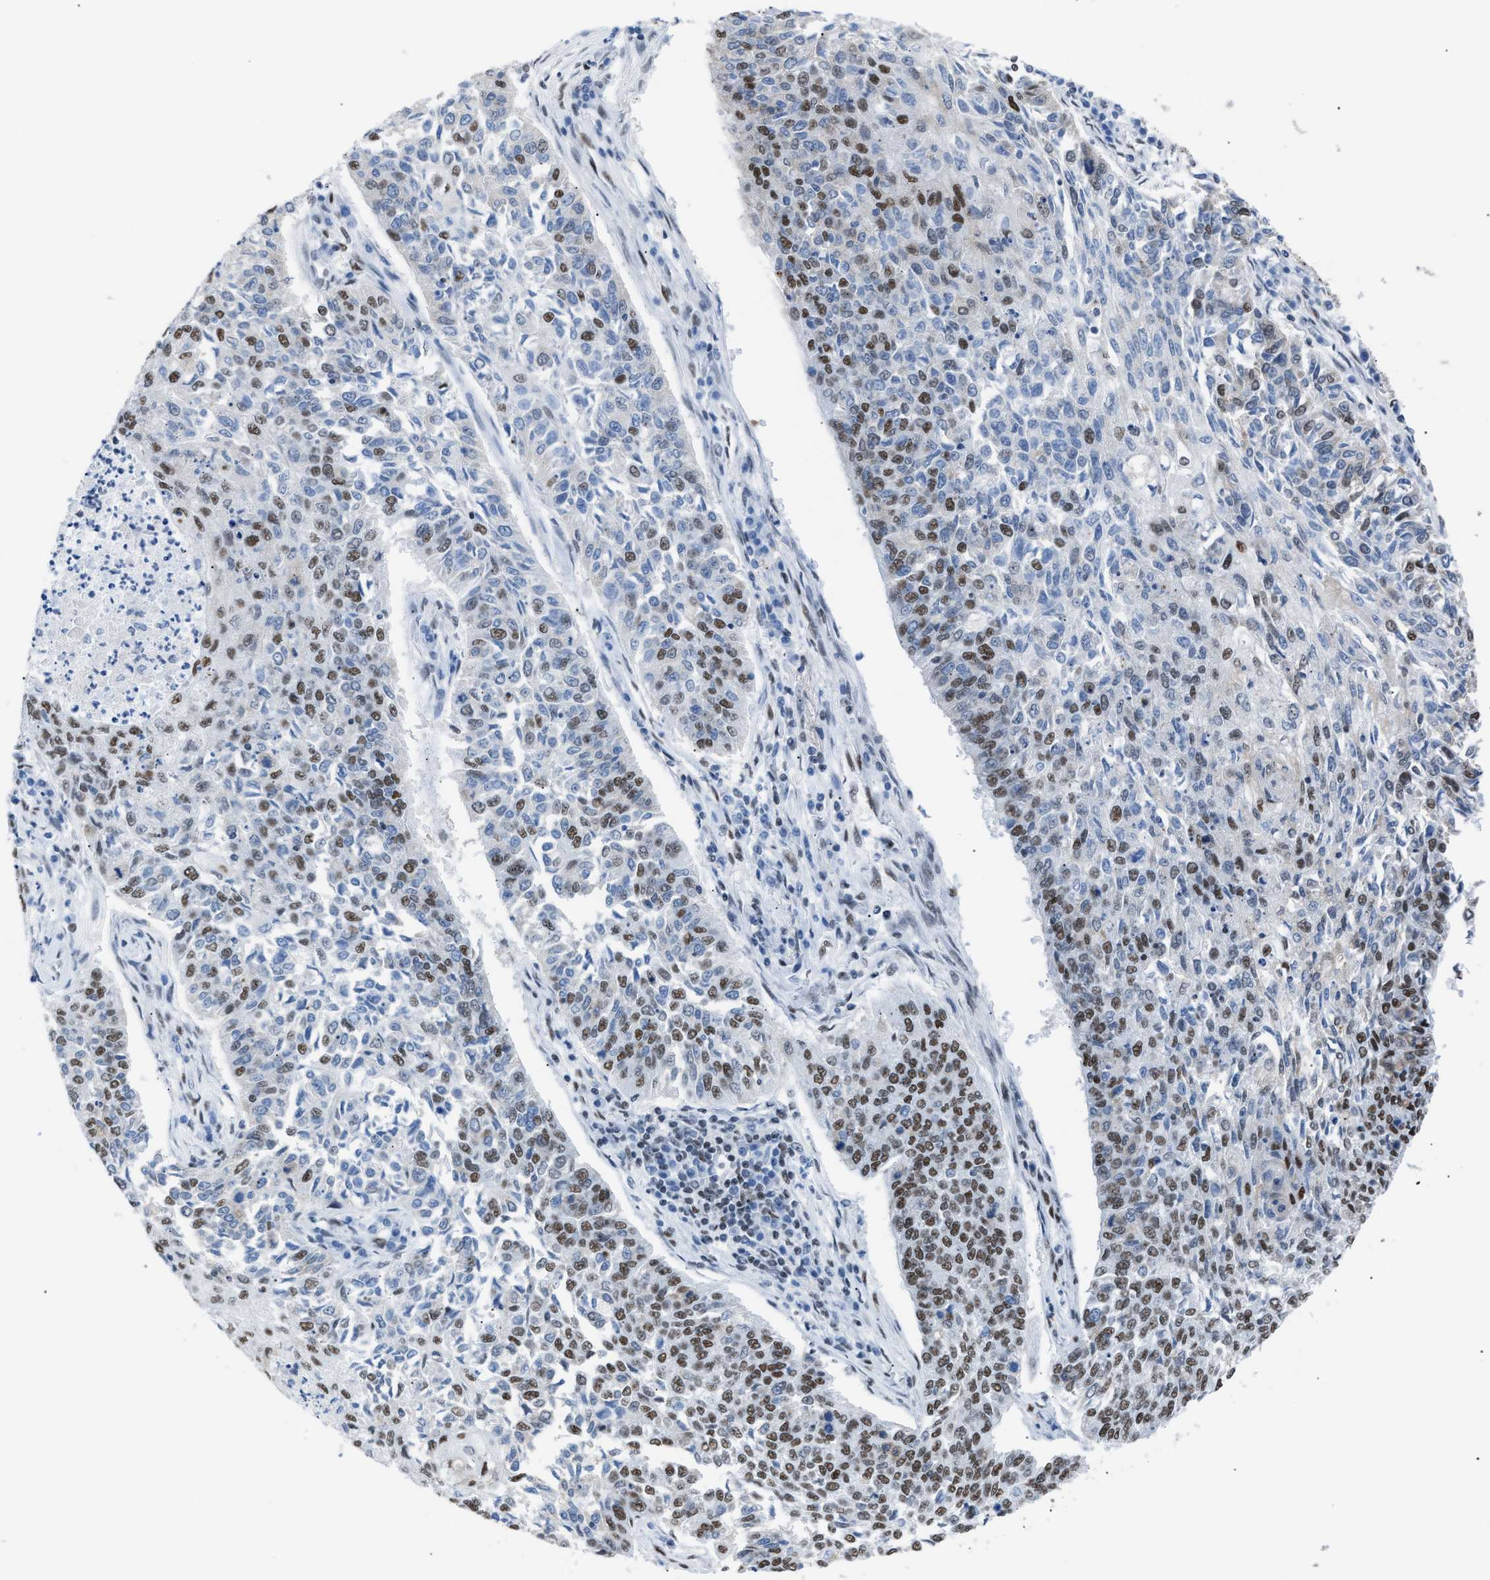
{"staining": {"intensity": "moderate", "quantity": "25%-75%", "location": "nuclear"}, "tissue": "lung cancer", "cell_type": "Tumor cells", "image_type": "cancer", "snomed": [{"axis": "morphology", "description": "Normal tissue, NOS"}, {"axis": "morphology", "description": "Squamous cell carcinoma, NOS"}, {"axis": "topography", "description": "Cartilage tissue"}, {"axis": "topography", "description": "Bronchus"}, {"axis": "topography", "description": "Lung"}], "caption": "There is medium levels of moderate nuclear staining in tumor cells of lung cancer (squamous cell carcinoma), as demonstrated by immunohistochemical staining (brown color).", "gene": "CCAR2", "patient": {"sex": "female", "age": 49}}